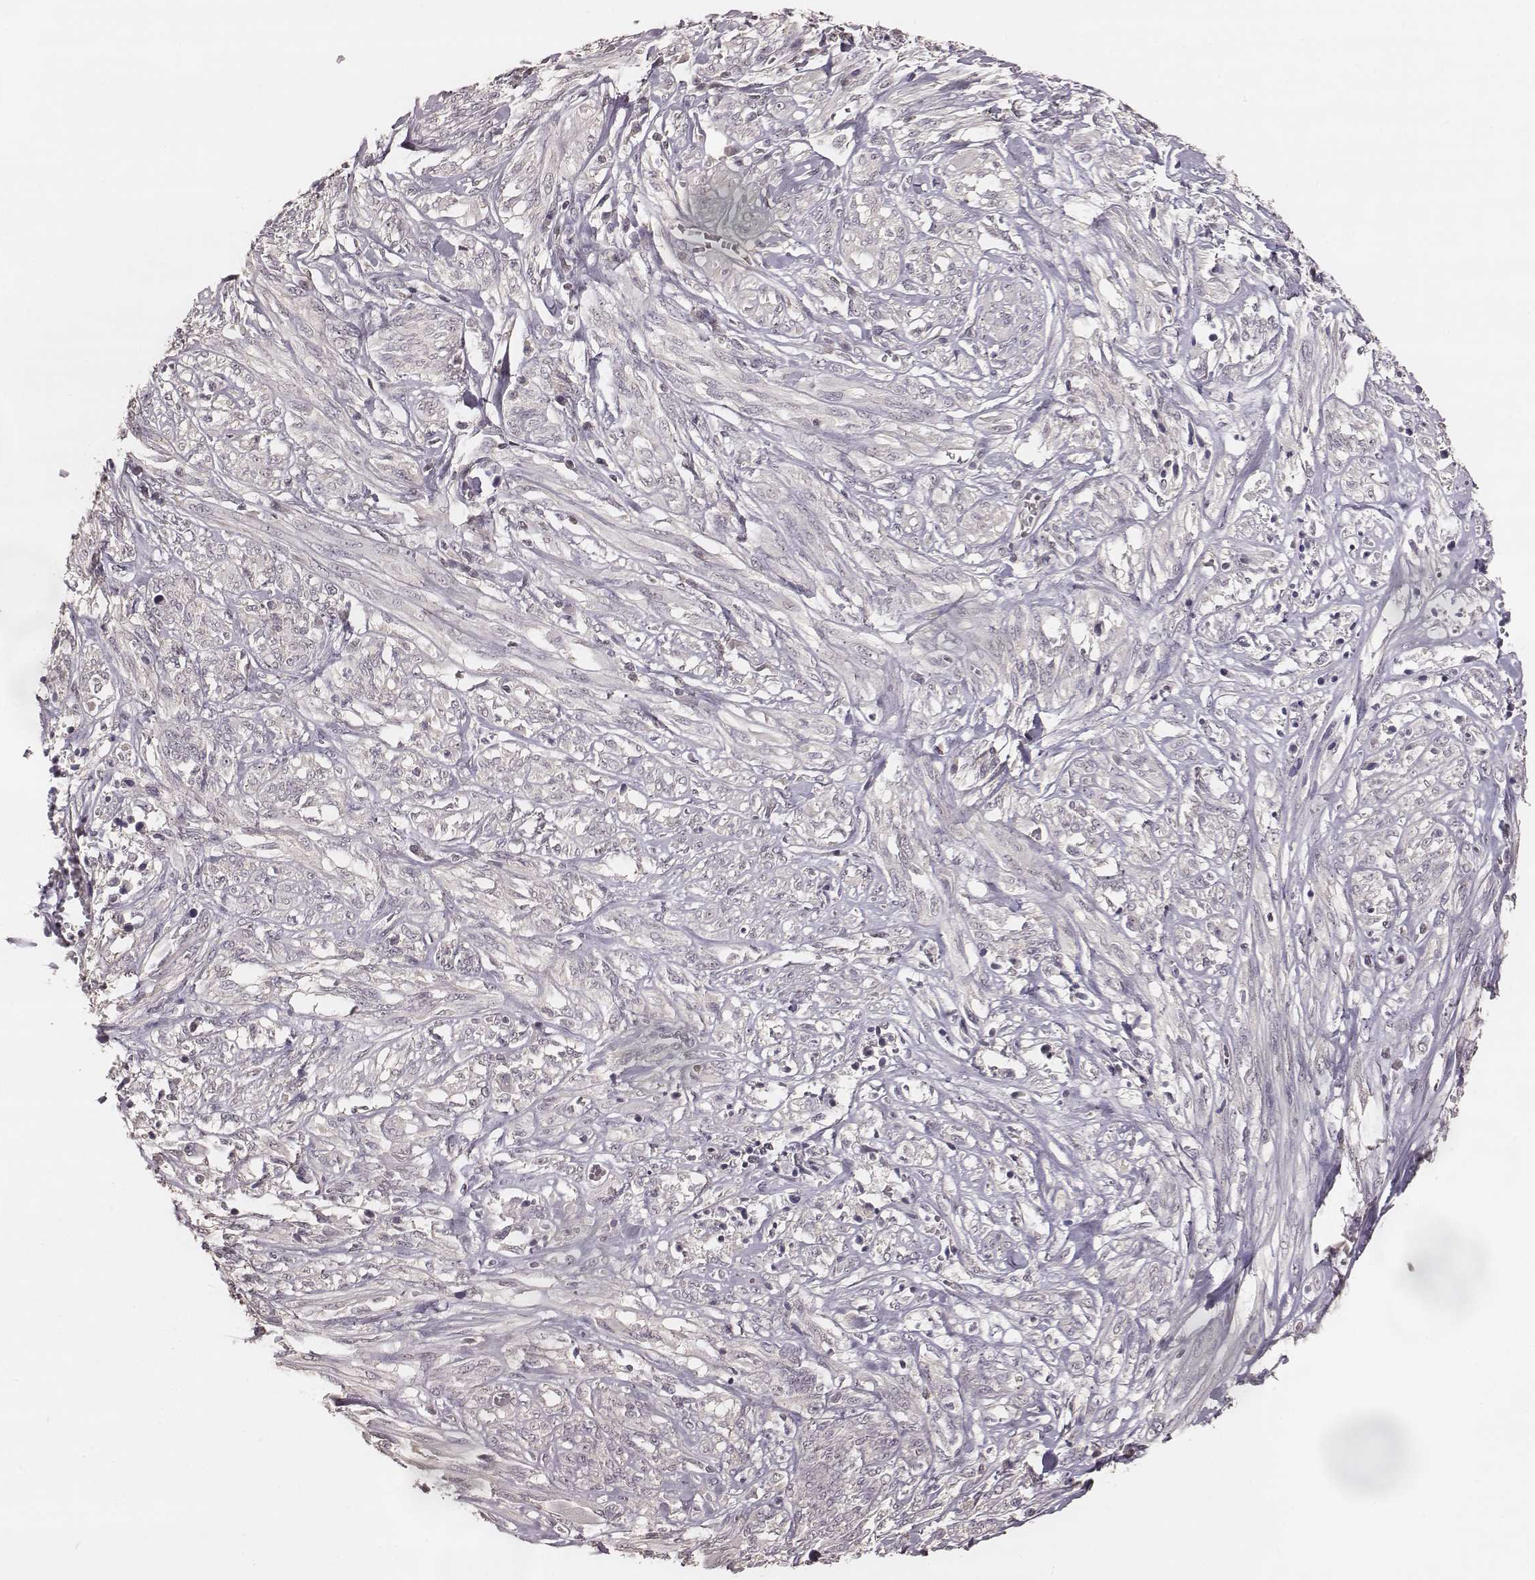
{"staining": {"intensity": "negative", "quantity": "none", "location": "none"}, "tissue": "melanoma", "cell_type": "Tumor cells", "image_type": "cancer", "snomed": [{"axis": "morphology", "description": "Malignant melanoma, NOS"}, {"axis": "topography", "description": "Skin"}], "caption": "Immunohistochemistry (IHC) of human melanoma reveals no expression in tumor cells.", "gene": "LY6K", "patient": {"sex": "female", "age": 91}}